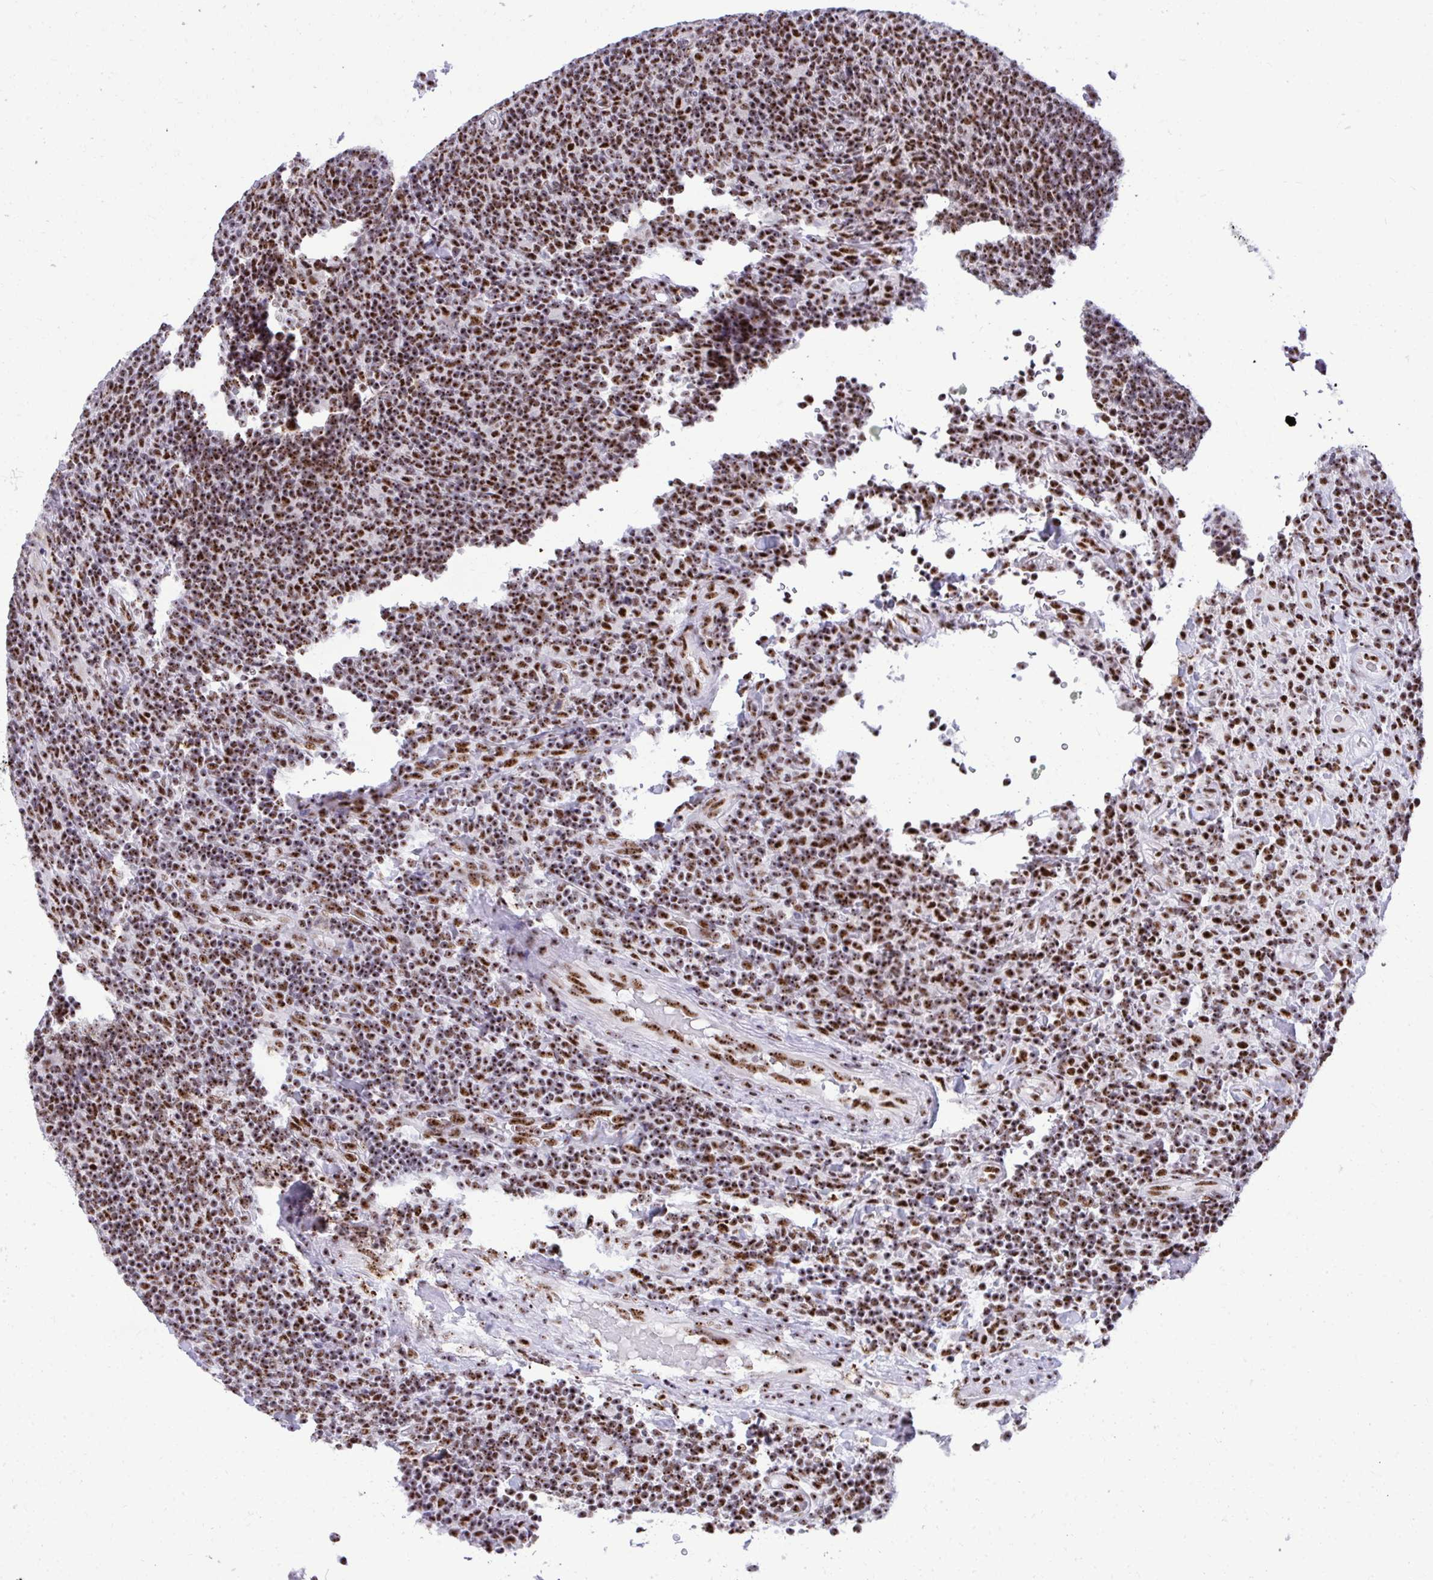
{"staining": {"intensity": "strong", "quantity": ">75%", "location": "nuclear"}, "tissue": "lymphoma", "cell_type": "Tumor cells", "image_type": "cancer", "snomed": [{"axis": "morphology", "description": "Malignant lymphoma, non-Hodgkin's type, Low grade"}, {"axis": "topography", "description": "Lymph node"}], "caption": "A photomicrograph of low-grade malignant lymphoma, non-Hodgkin's type stained for a protein exhibits strong nuclear brown staining in tumor cells.", "gene": "PELP1", "patient": {"sex": "male", "age": 52}}